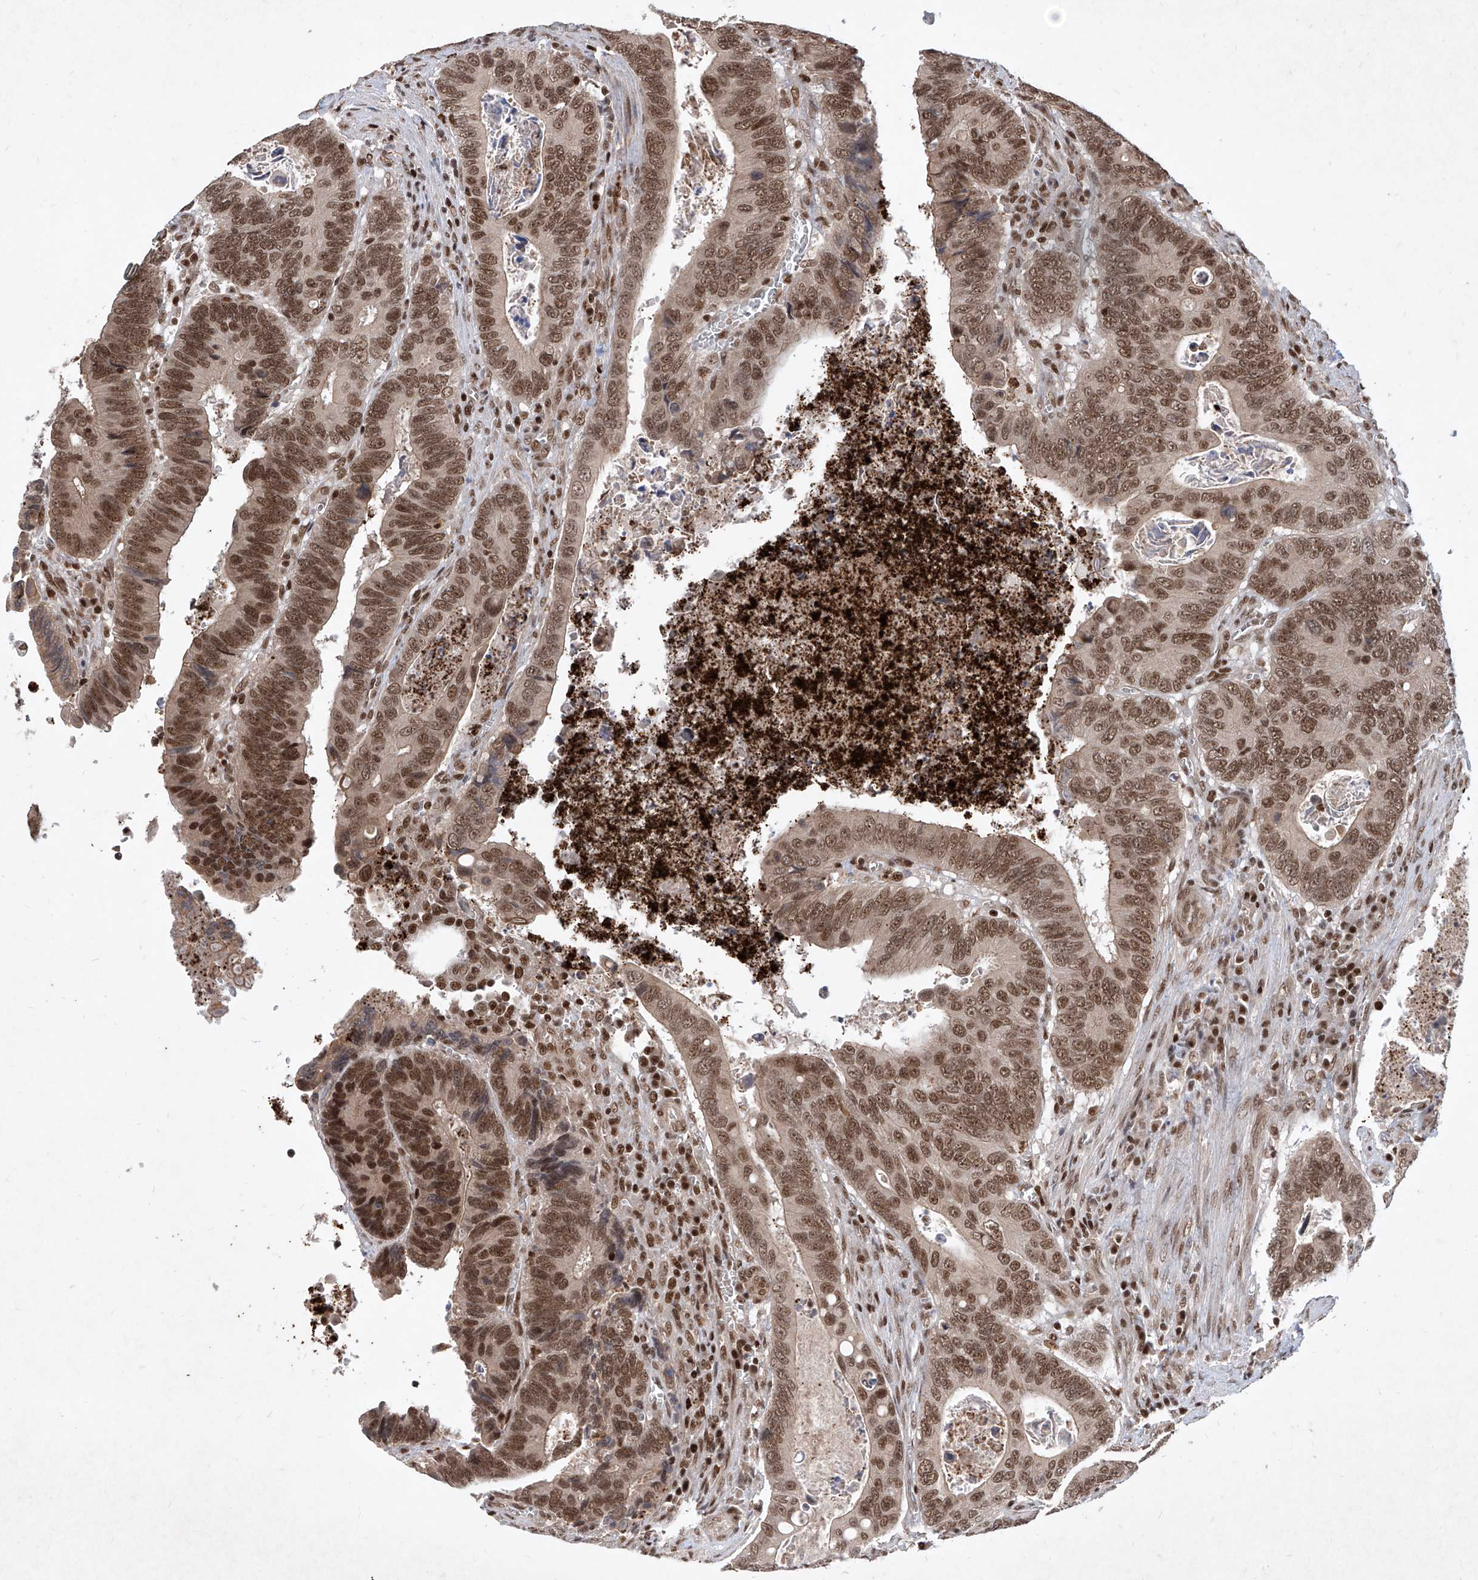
{"staining": {"intensity": "strong", "quantity": ">75%", "location": "nuclear"}, "tissue": "colorectal cancer", "cell_type": "Tumor cells", "image_type": "cancer", "snomed": [{"axis": "morphology", "description": "Adenocarcinoma, NOS"}, {"axis": "topography", "description": "Colon"}], "caption": "Immunohistochemistry (IHC) of colorectal adenocarcinoma demonstrates high levels of strong nuclear expression in about >75% of tumor cells. Ihc stains the protein in brown and the nuclei are stained blue.", "gene": "IRF2", "patient": {"sex": "male", "age": 72}}